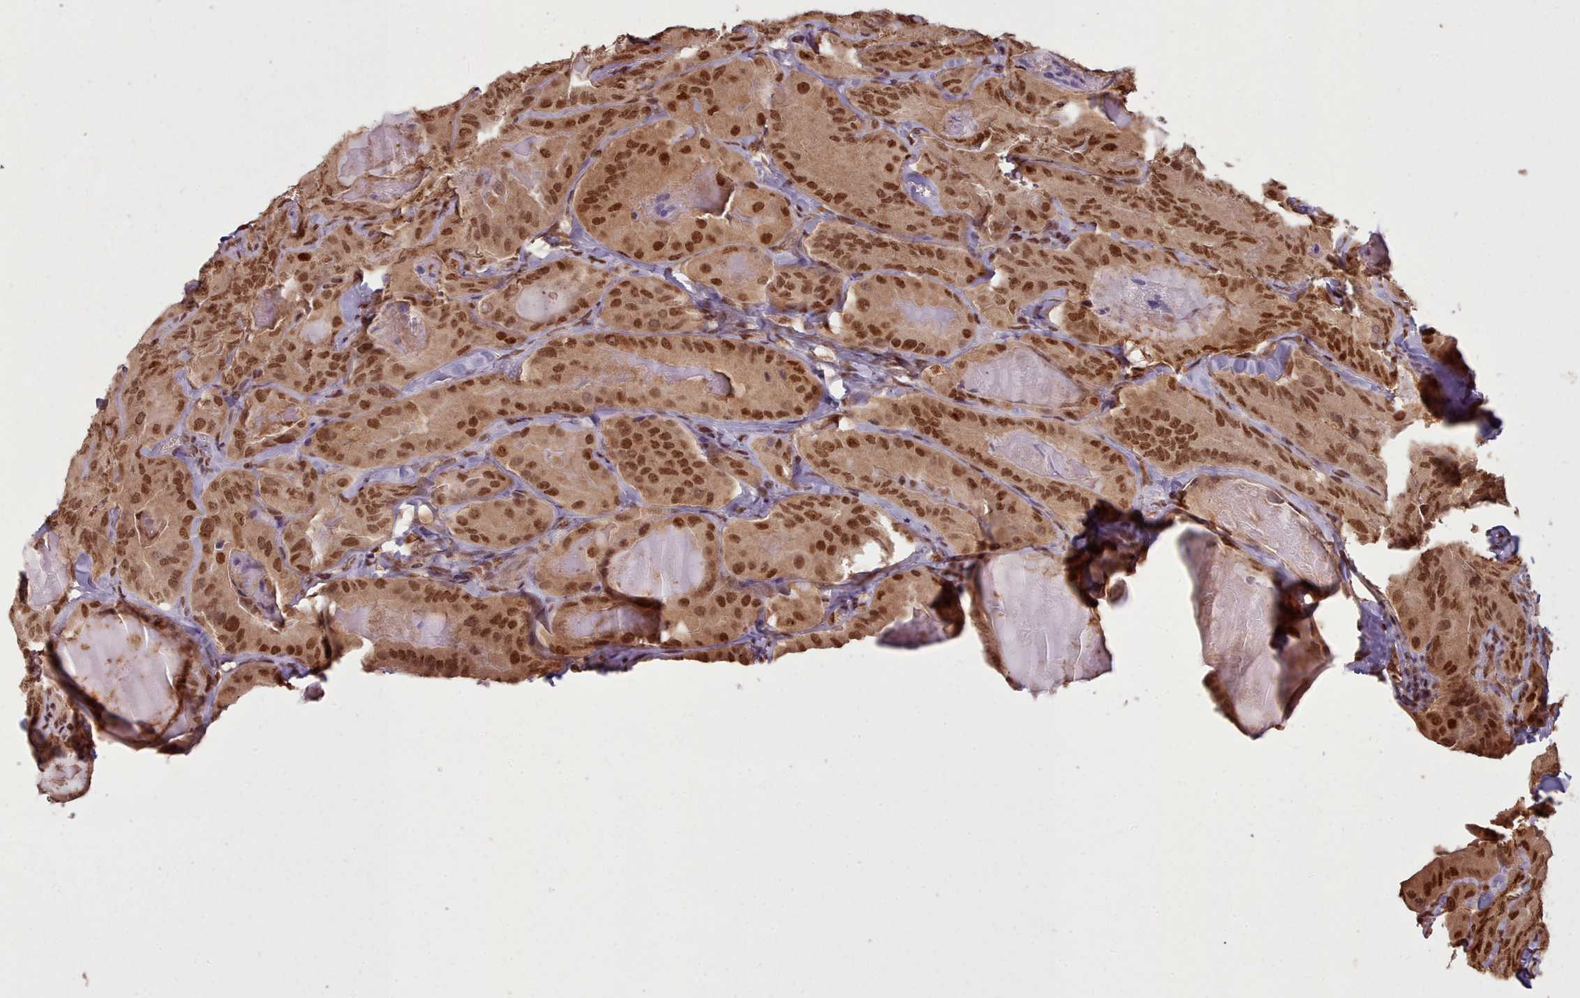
{"staining": {"intensity": "strong", "quantity": ">75%", "location": "nuclear"}, "tissue": "thyroid cancer", "cell_type": "Tumor cells", "image_type": "cancer", "snomed": [{"axis": "morphology", "description": "Papillary adenocarcinoma, NOS"}, {"axis": "topography", "description": "Thyroid gland"}], "caption": "Immunohistochemical staining of thyroid cancer (papillary adenocarcinoma) demonstrates high levels of strong nuclear protein positivity in about >75% of tumor cells.", "gene": "RPS27A", "patient": {"sex": "female", "age": 68}}